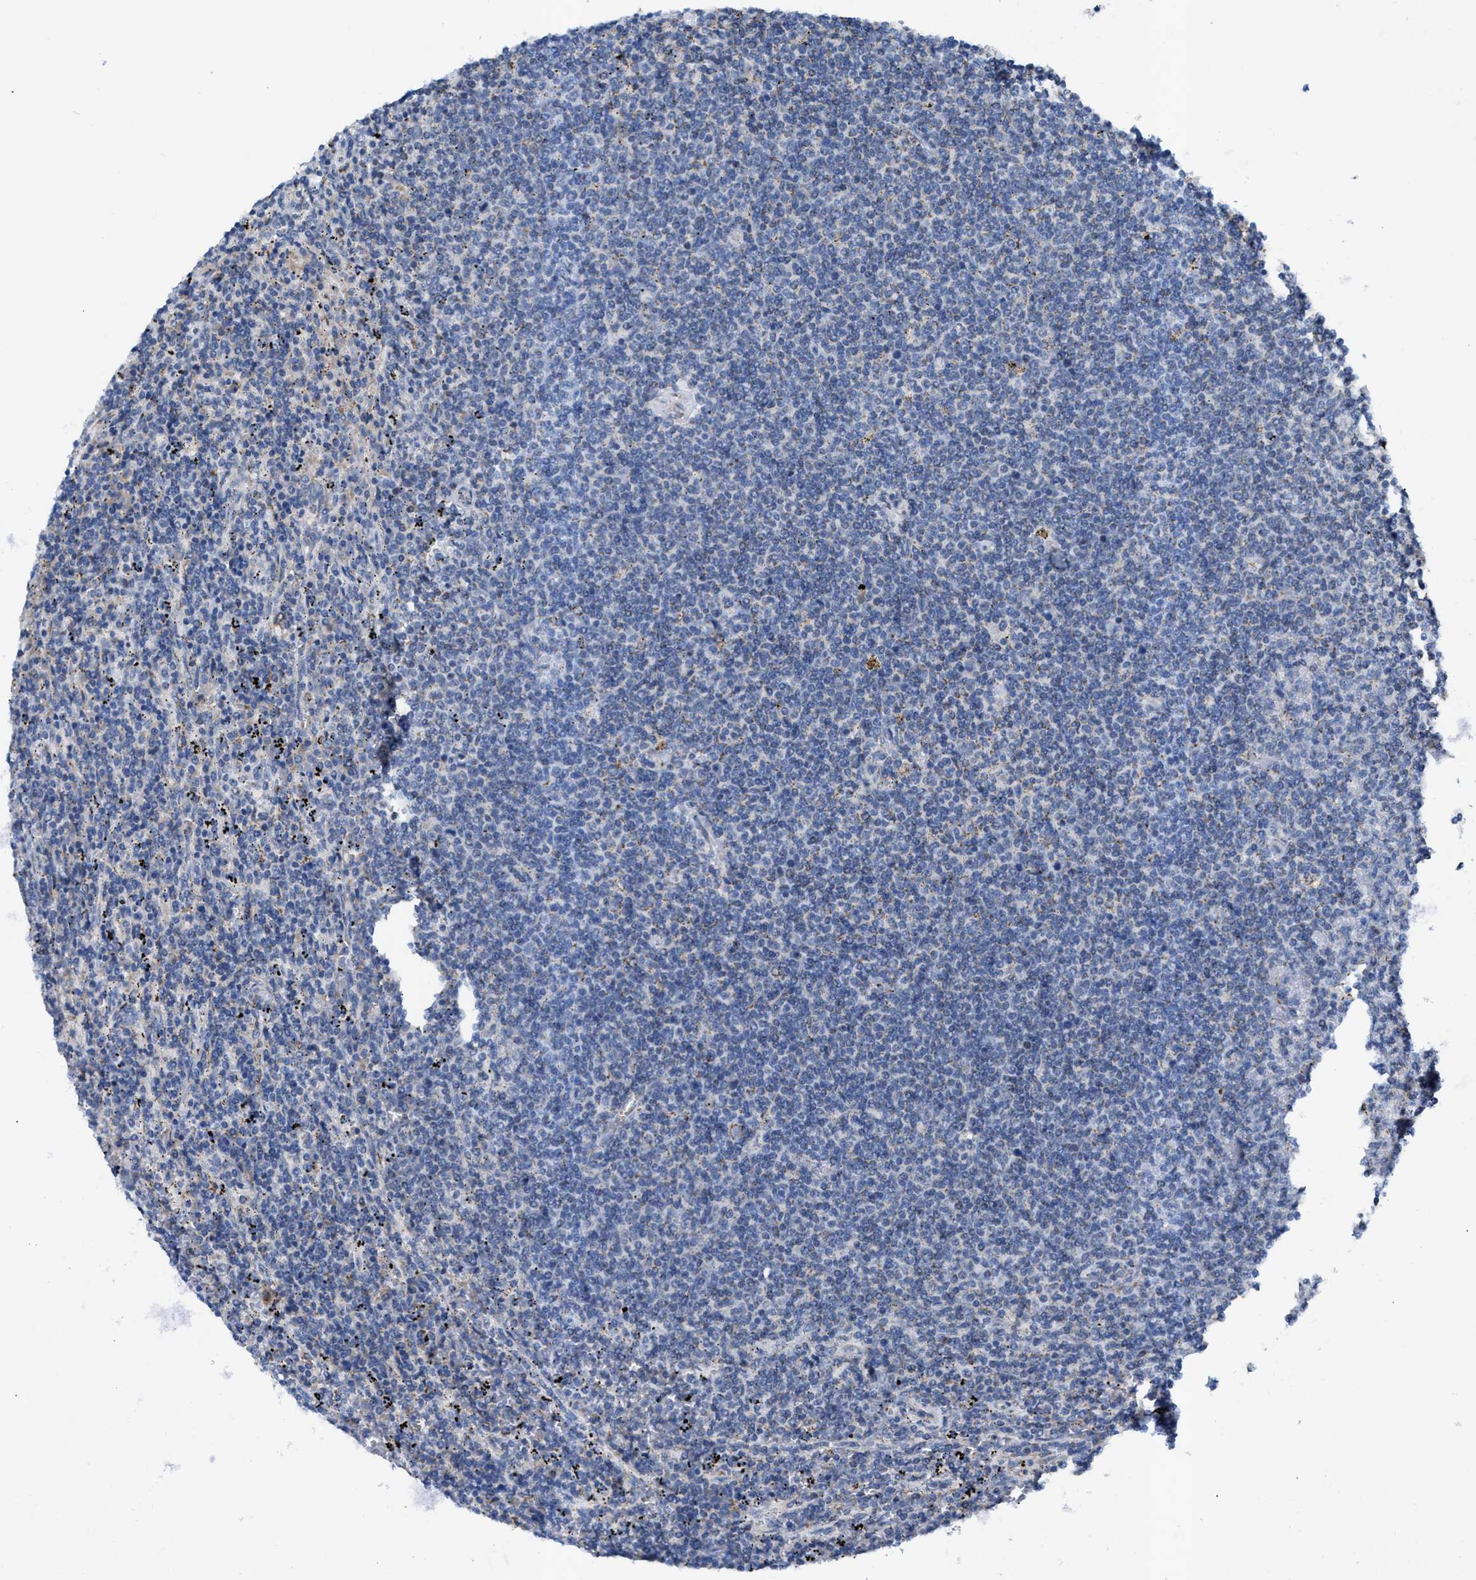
{"staining": {"intensity": "negative", "quantity": "none", "location": "none"}, "tissue": "lymphoma", "cell_type": "Tumor cells", "image_type": "cancer", "snomed": [{"axis": "morphology", "description": "Malignant lymphoma, non-Hodgkin's type, Low grade"}, {"axis": "topography", "description": "Spleen"}], "caption": "Protein analysis of lymphoma exhibits no significant staining in tumor cells.", "gene": "JAG1", "patient": {"sex": "female", "age": 50}}